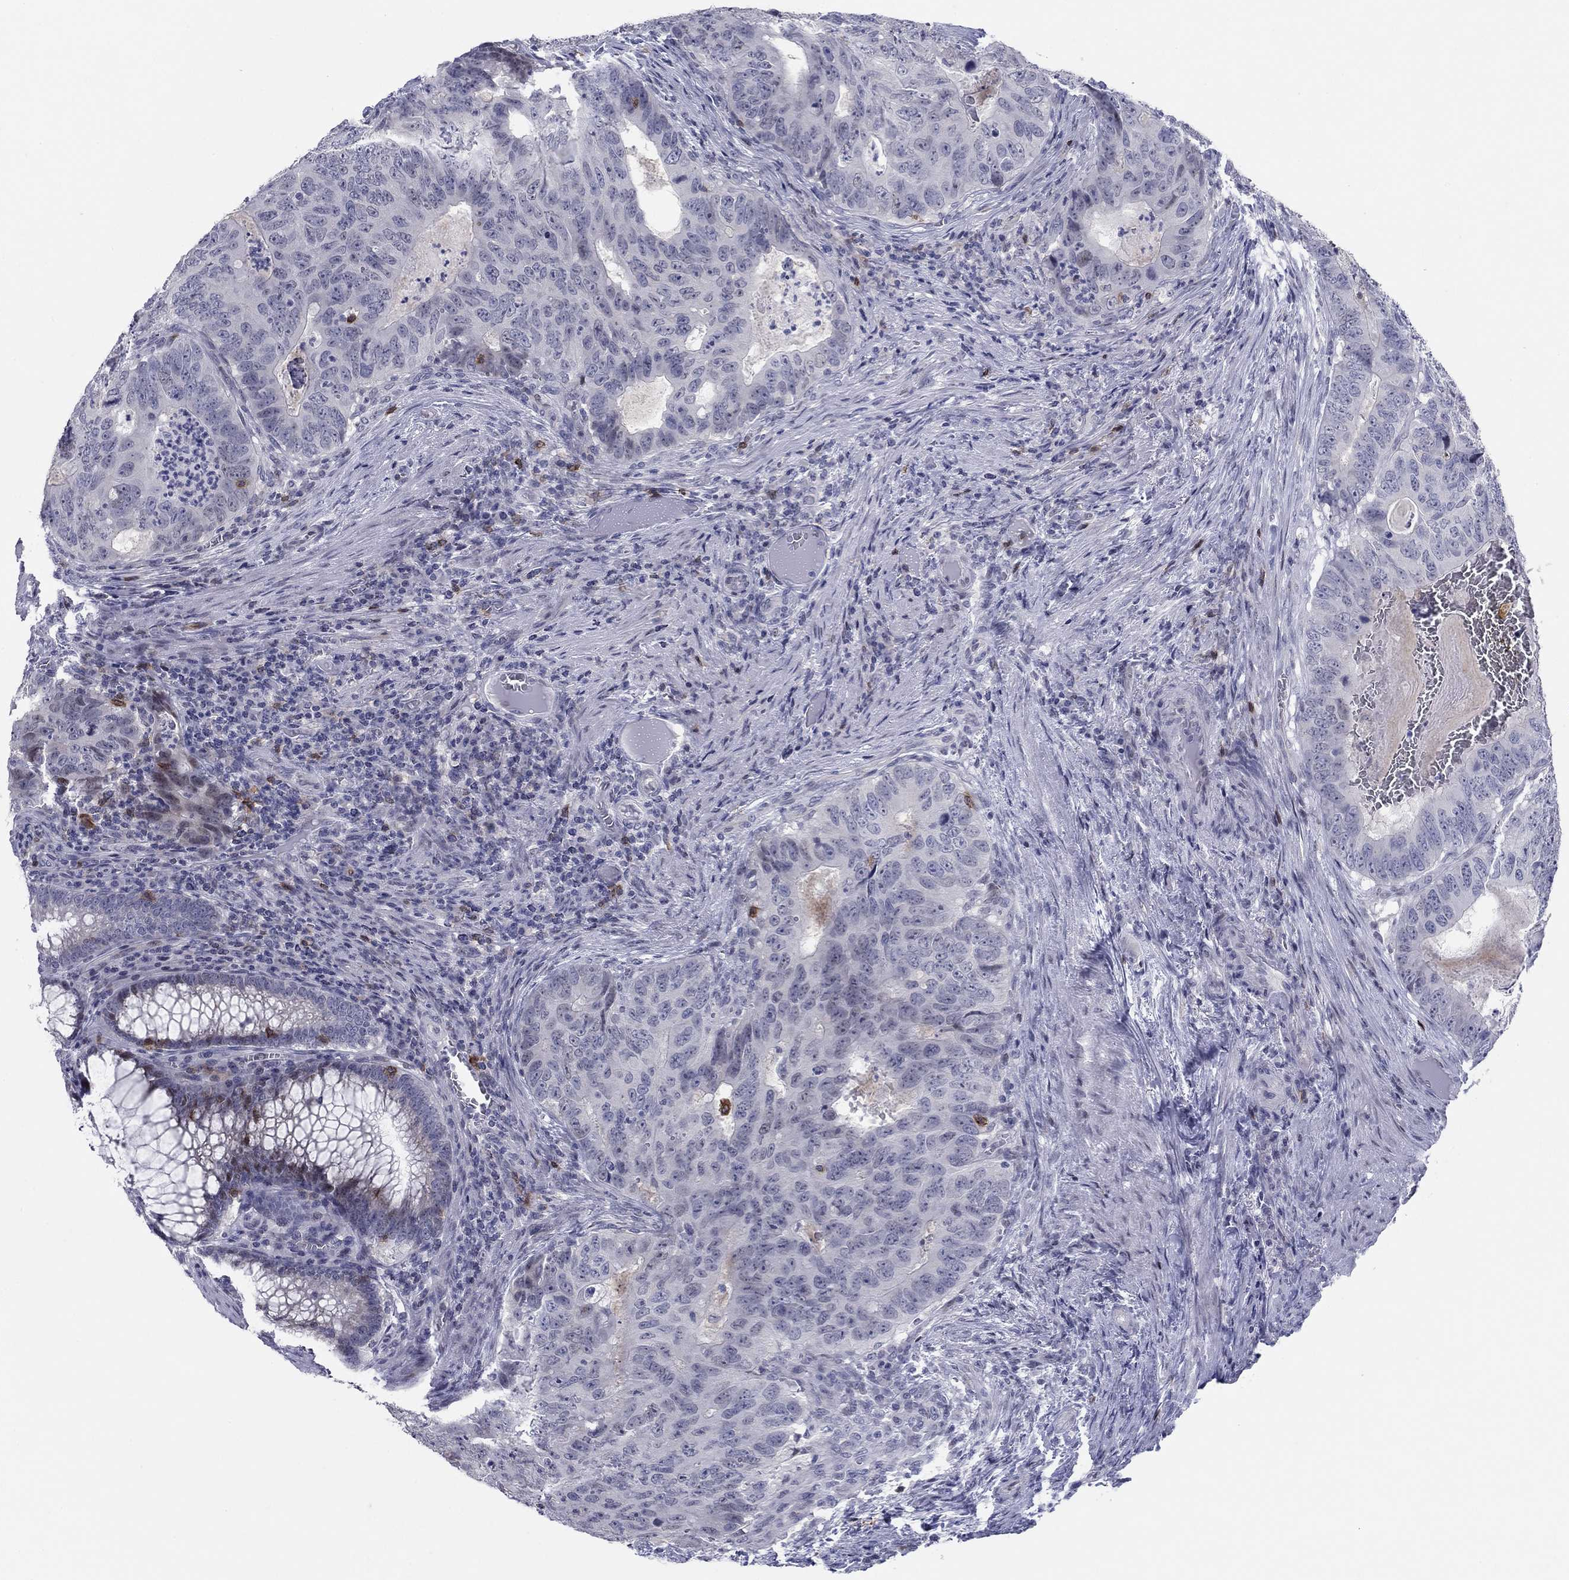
{"staining": {"intensity": "negative", "quantity": "none", "location": "none"}, "tissue": "colorectal cancer", "cell_type": "Tumor cells", "image_type": "cancer", "snomed": [{"axis": "morphology", "description": "Adenocarcinoma, NOS"}, {"axis": "topography", "description": "Colon"}], "caption": "Tumor cells show no significant protein staining in colorectal cancer (adenocarcinoma).", "gene": "ITGAE", "patient": {"sex": "male", "age": 79}}